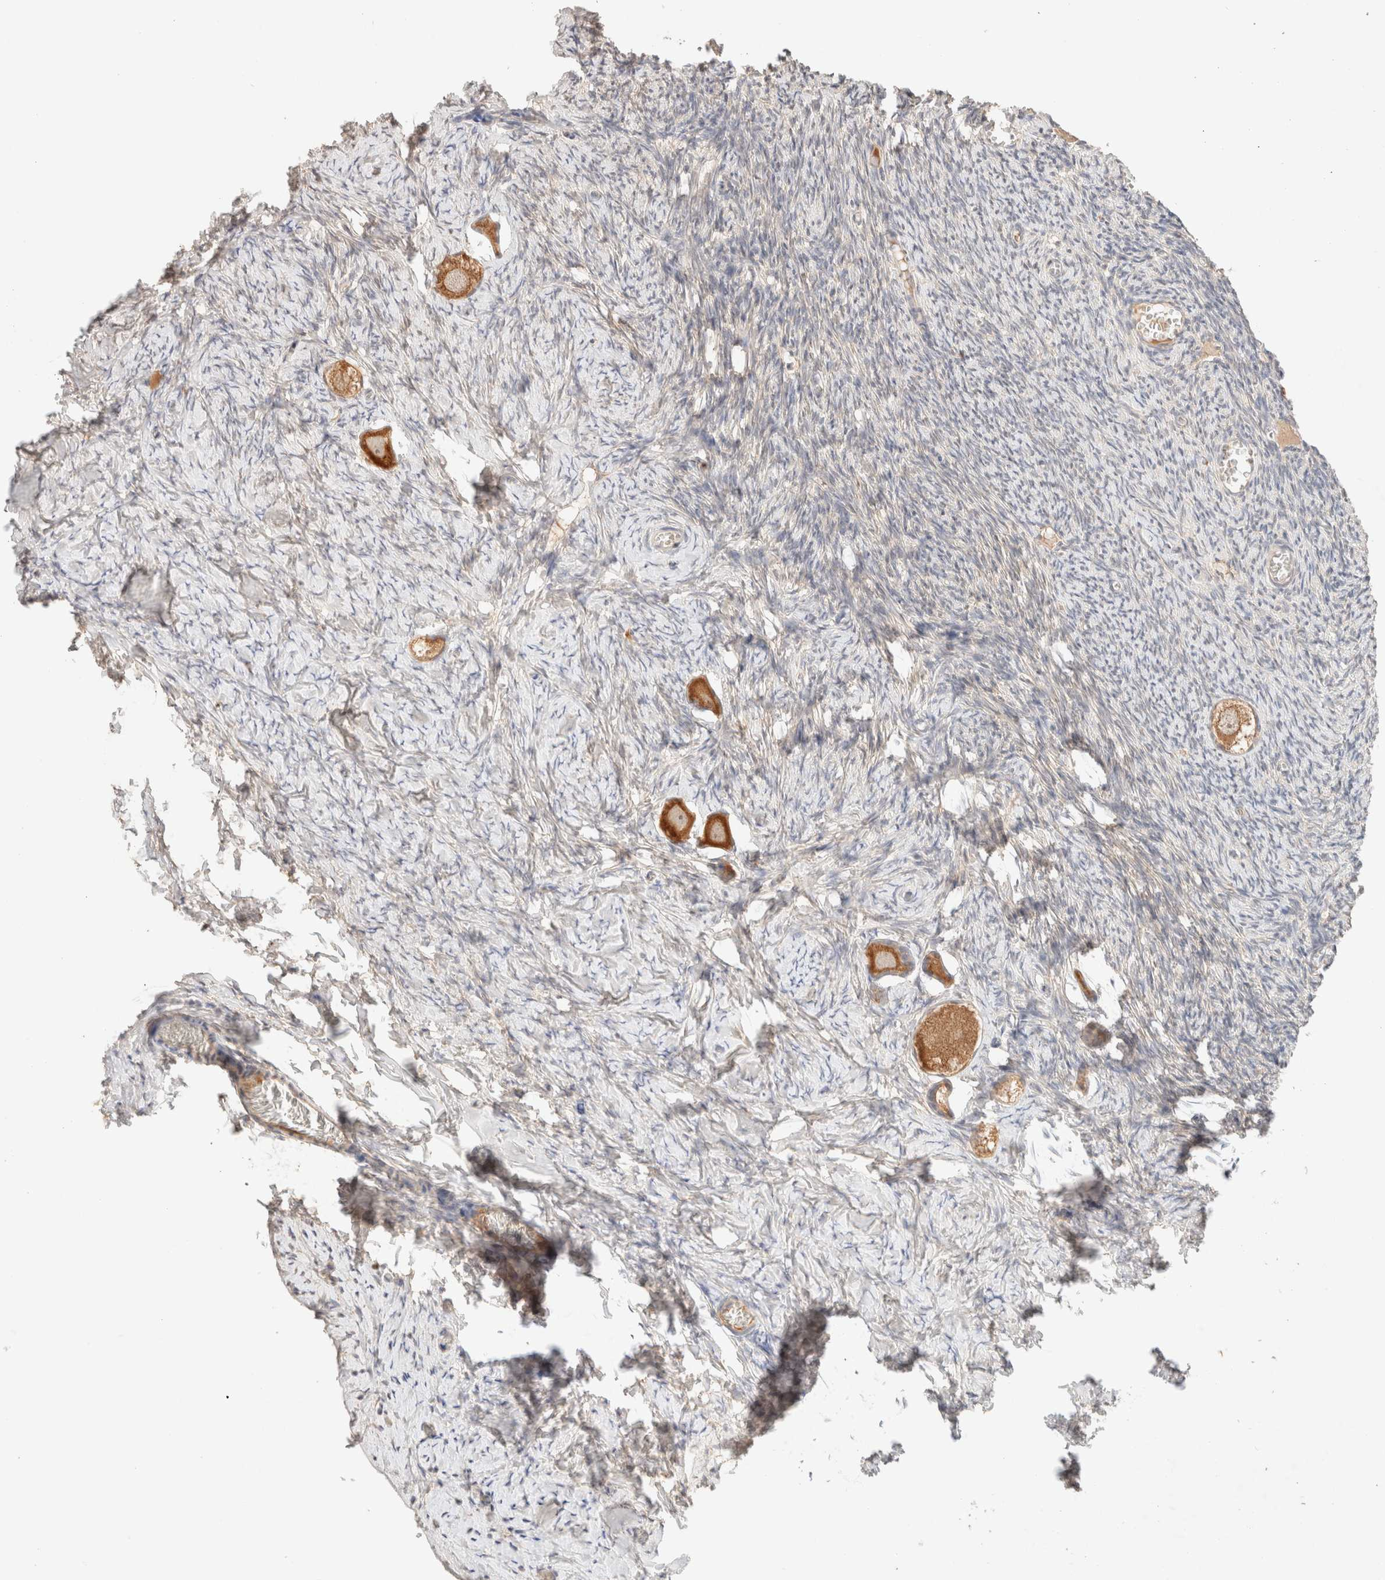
{"staining": {"intensity": "strong", "quantity": ">75%", "location": "cytoplasmic/membranous"}, "tissue": "ovary", "cell_type": "Follicle cells", "image_type": "normal", "snomed": [{"axis": "morphology", "description": "Normal tissue, NOS"}, {"axis": "topography", "description": "Ovary"}], "caption": "DAB immunohistochemical staining of benign ovary displays strong cytoplasmic/membranous protein positivity in approximately >75% of follicle cells.", "gene": "SARM1", "patient": {"sex": "female", "age": 27}}